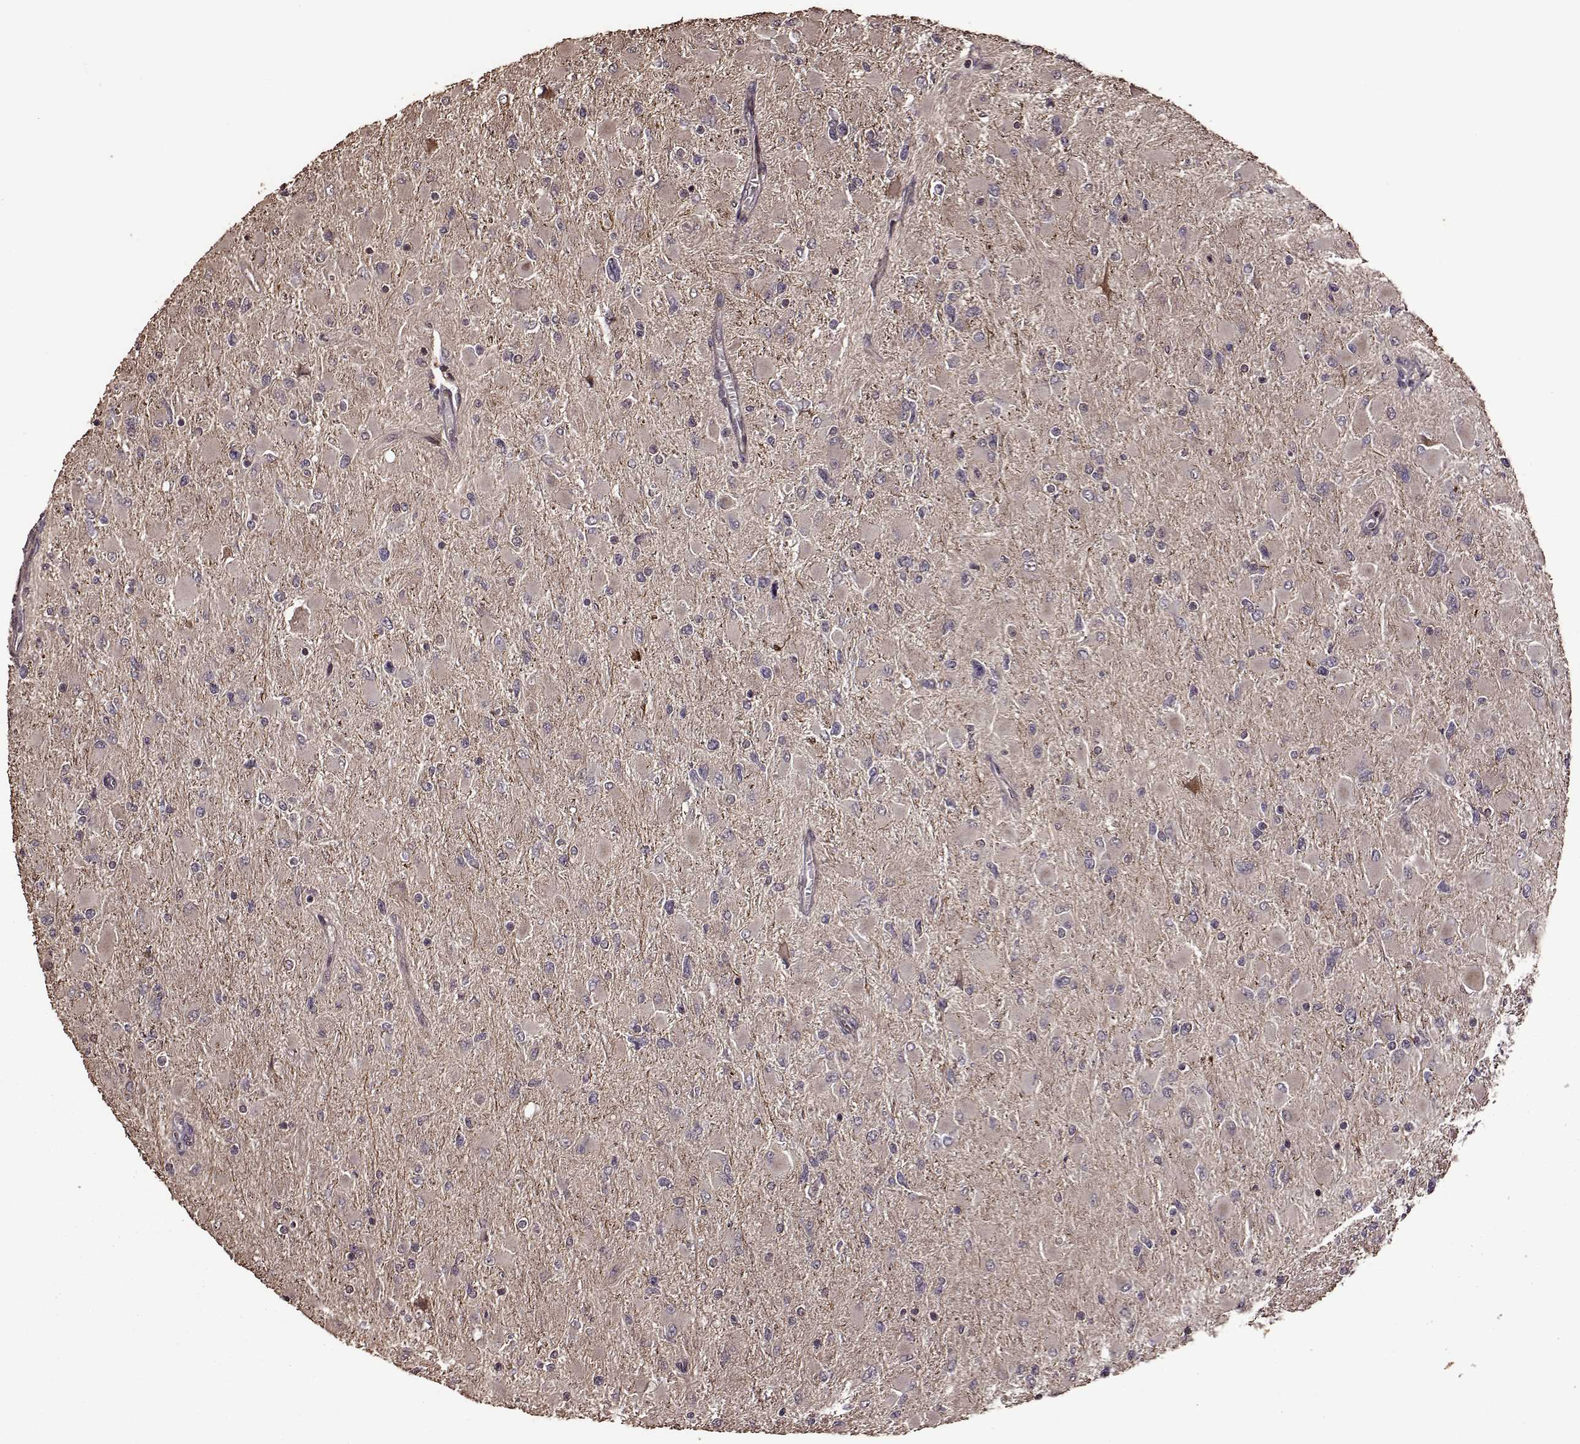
{"staining": {"intensity": "weak", "quantity": "<25%", "location": "cytoplasmic/membranous"}, "tissue": "glioma", "cell_type": "Tumor cells", "image_type": "cancer", "snomed": [{"axis": "morphology", "description": "Glioma, malignant, High grade"}, {"axis": "topography", "description": "Cerebral cortex"}], "caption": "Immunohistochemistry (IHC) photomicrograph of human malignant high-grade glioma stained for a protein (brown), which displays no expression in tumor cells.", "gene": "FBXW11", "patient": {"sex": "female", "age": 36}}